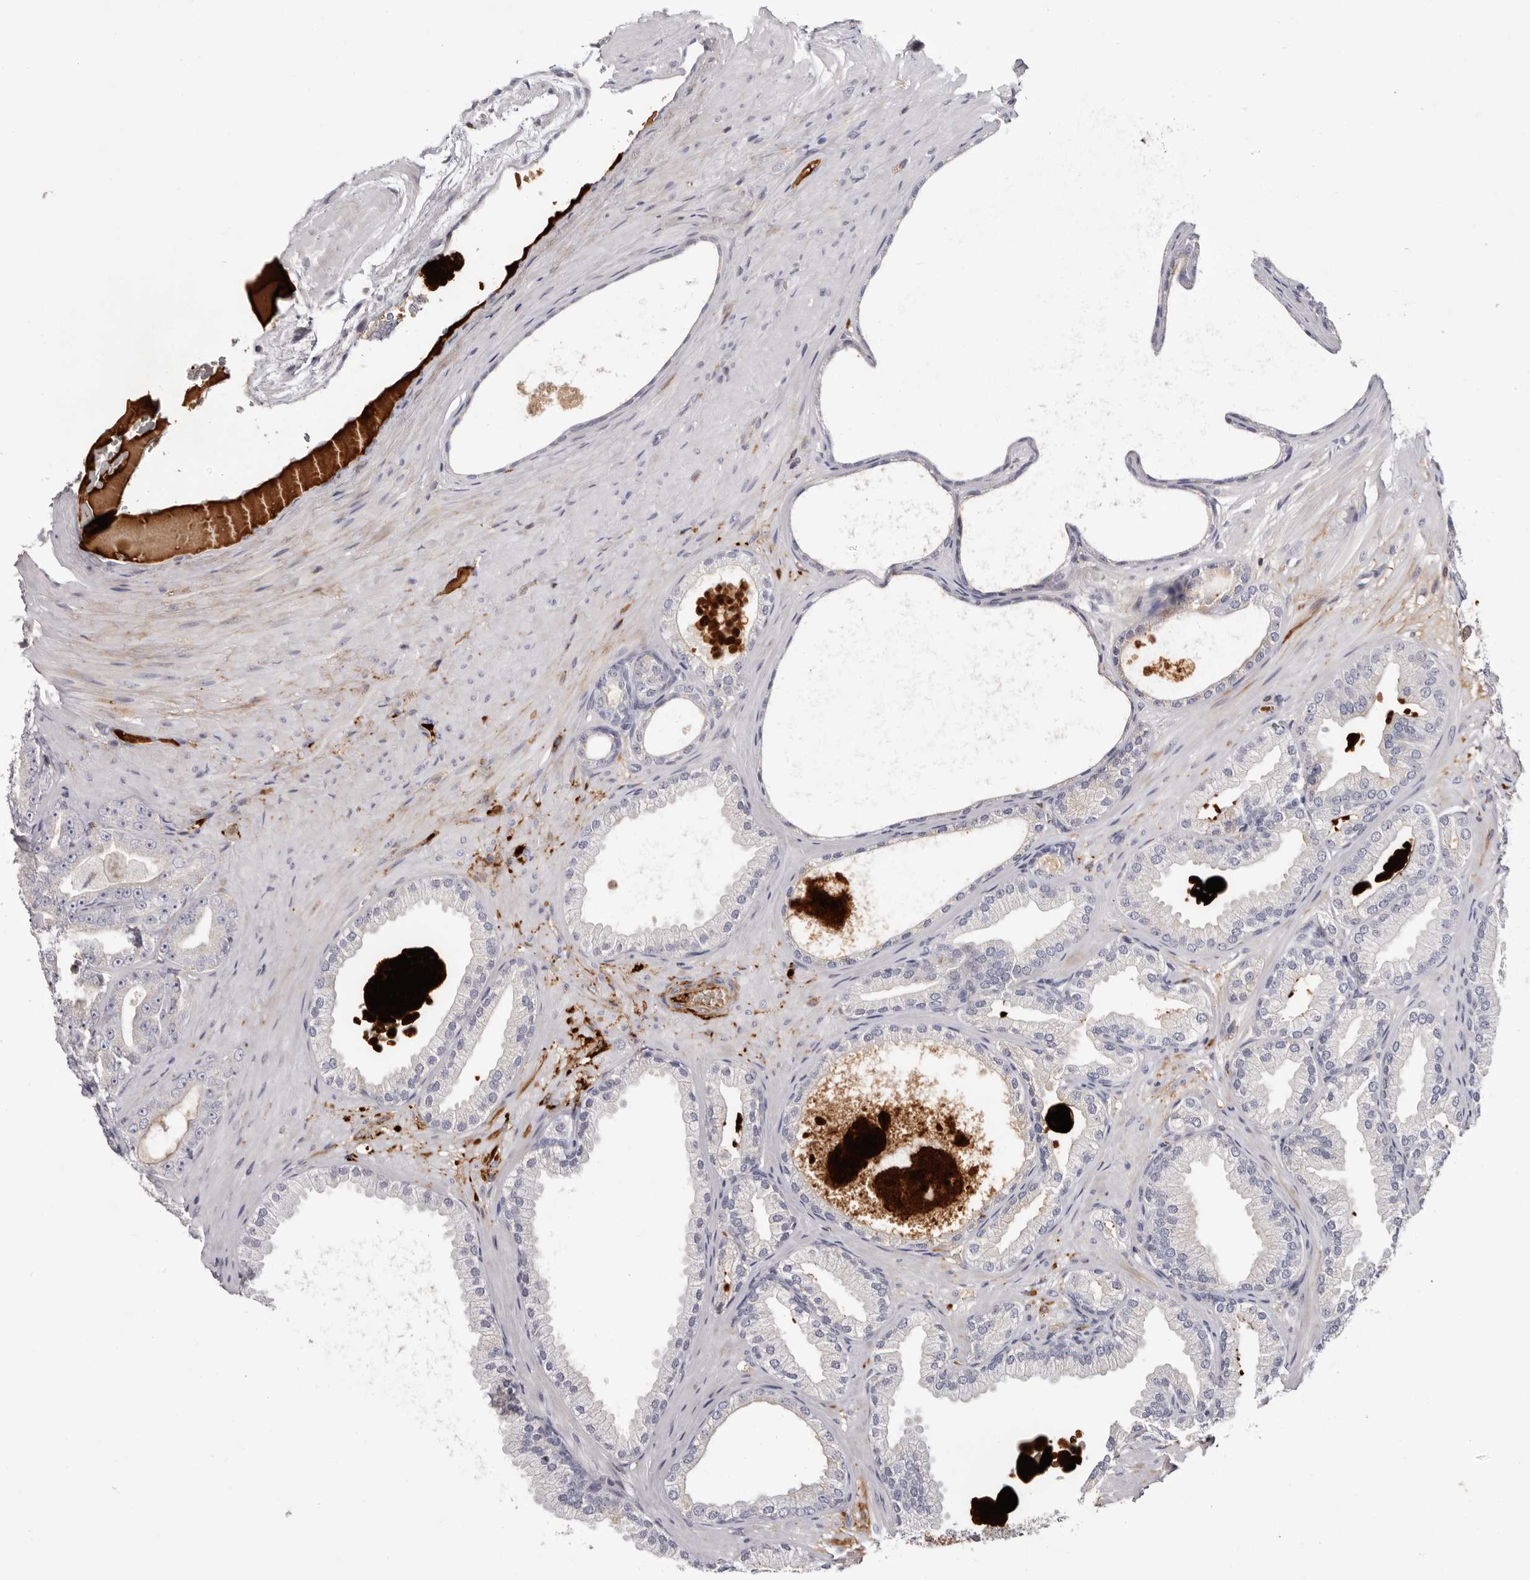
{"staining": {"intensity": "negative", "quantity": "none", "location": "none"}, "tissue": "prostate cancer", "cell_type": "Tumor cells", "image_type": "cancer", "snomed": [{"axis": "morphology", "description": "Adenocarcinoma, Low grade"}, {"axis": "topography", "description": "Prostate"}], "caption": "Tumor cells show no significant staining in prostate cancer.", "gene": "LMLN", "patient": {"sex": "male", "age": 63}}